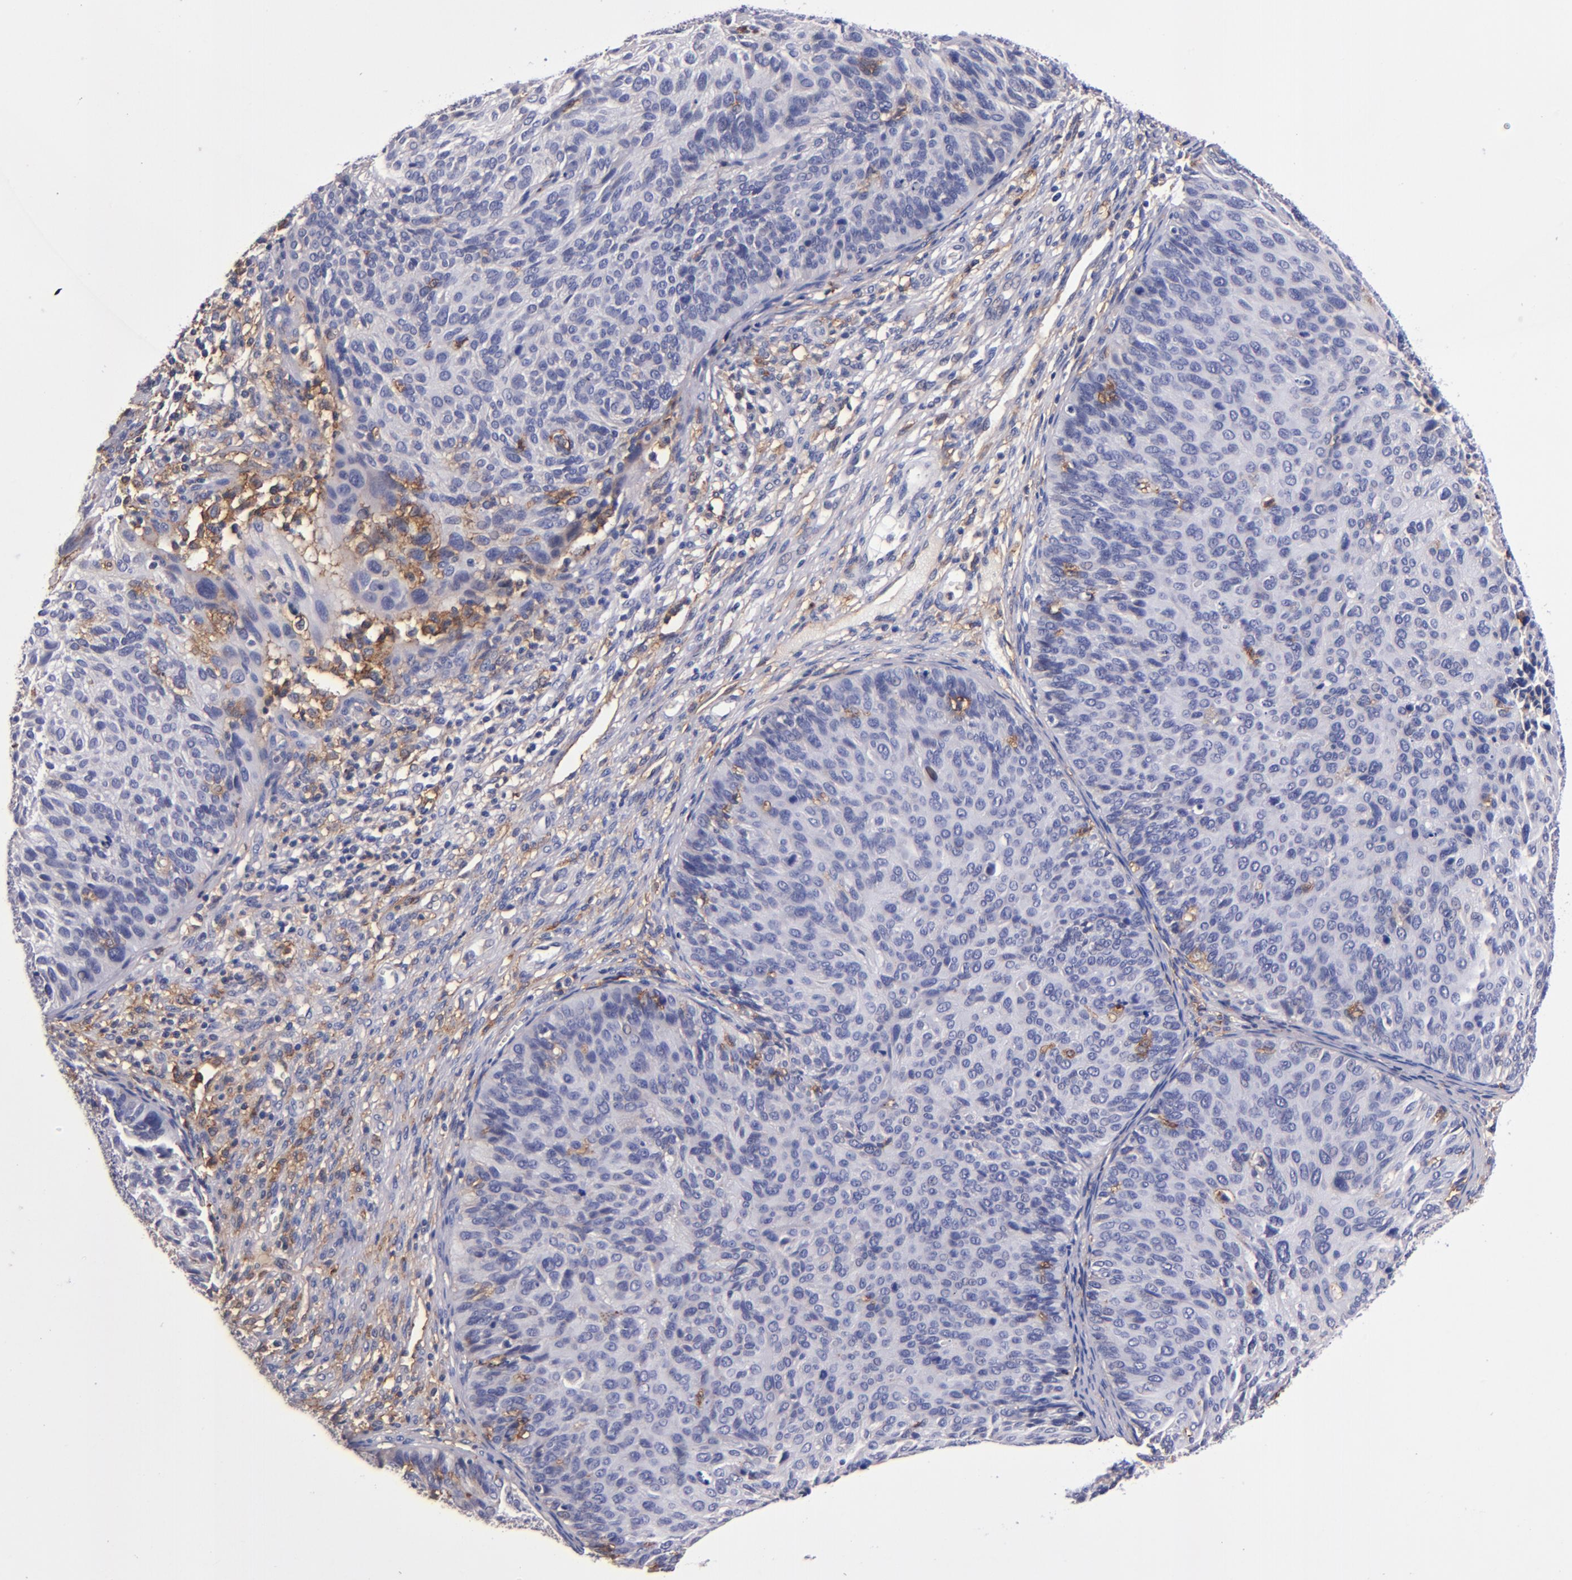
{"staining": {"intensity": "moderate", "quantity": "<25%", "location": "cytoplasmic/membranous"}, "tissue": "cervical cancer", "cell_type": "Tumor cells", "image_type": "cancer", "snomed": [{"axis": "morphology", "description": "Squamous cell carcinoma, NOS"}, {"axis": "topography", "description": "Cervix"}], "caption": "Immunohistochemistry (DAB (3,3'-diaminobenzidine)) staining of cervical cancer (squamous cell carcinoma) displays moderate cytoplasmic/membranous protein positivity in approximately <25% of tumor cells. Nuclei are stained in blue.", "gene": "SIRPA", "patient": {"sex": "female", "age": 36}}